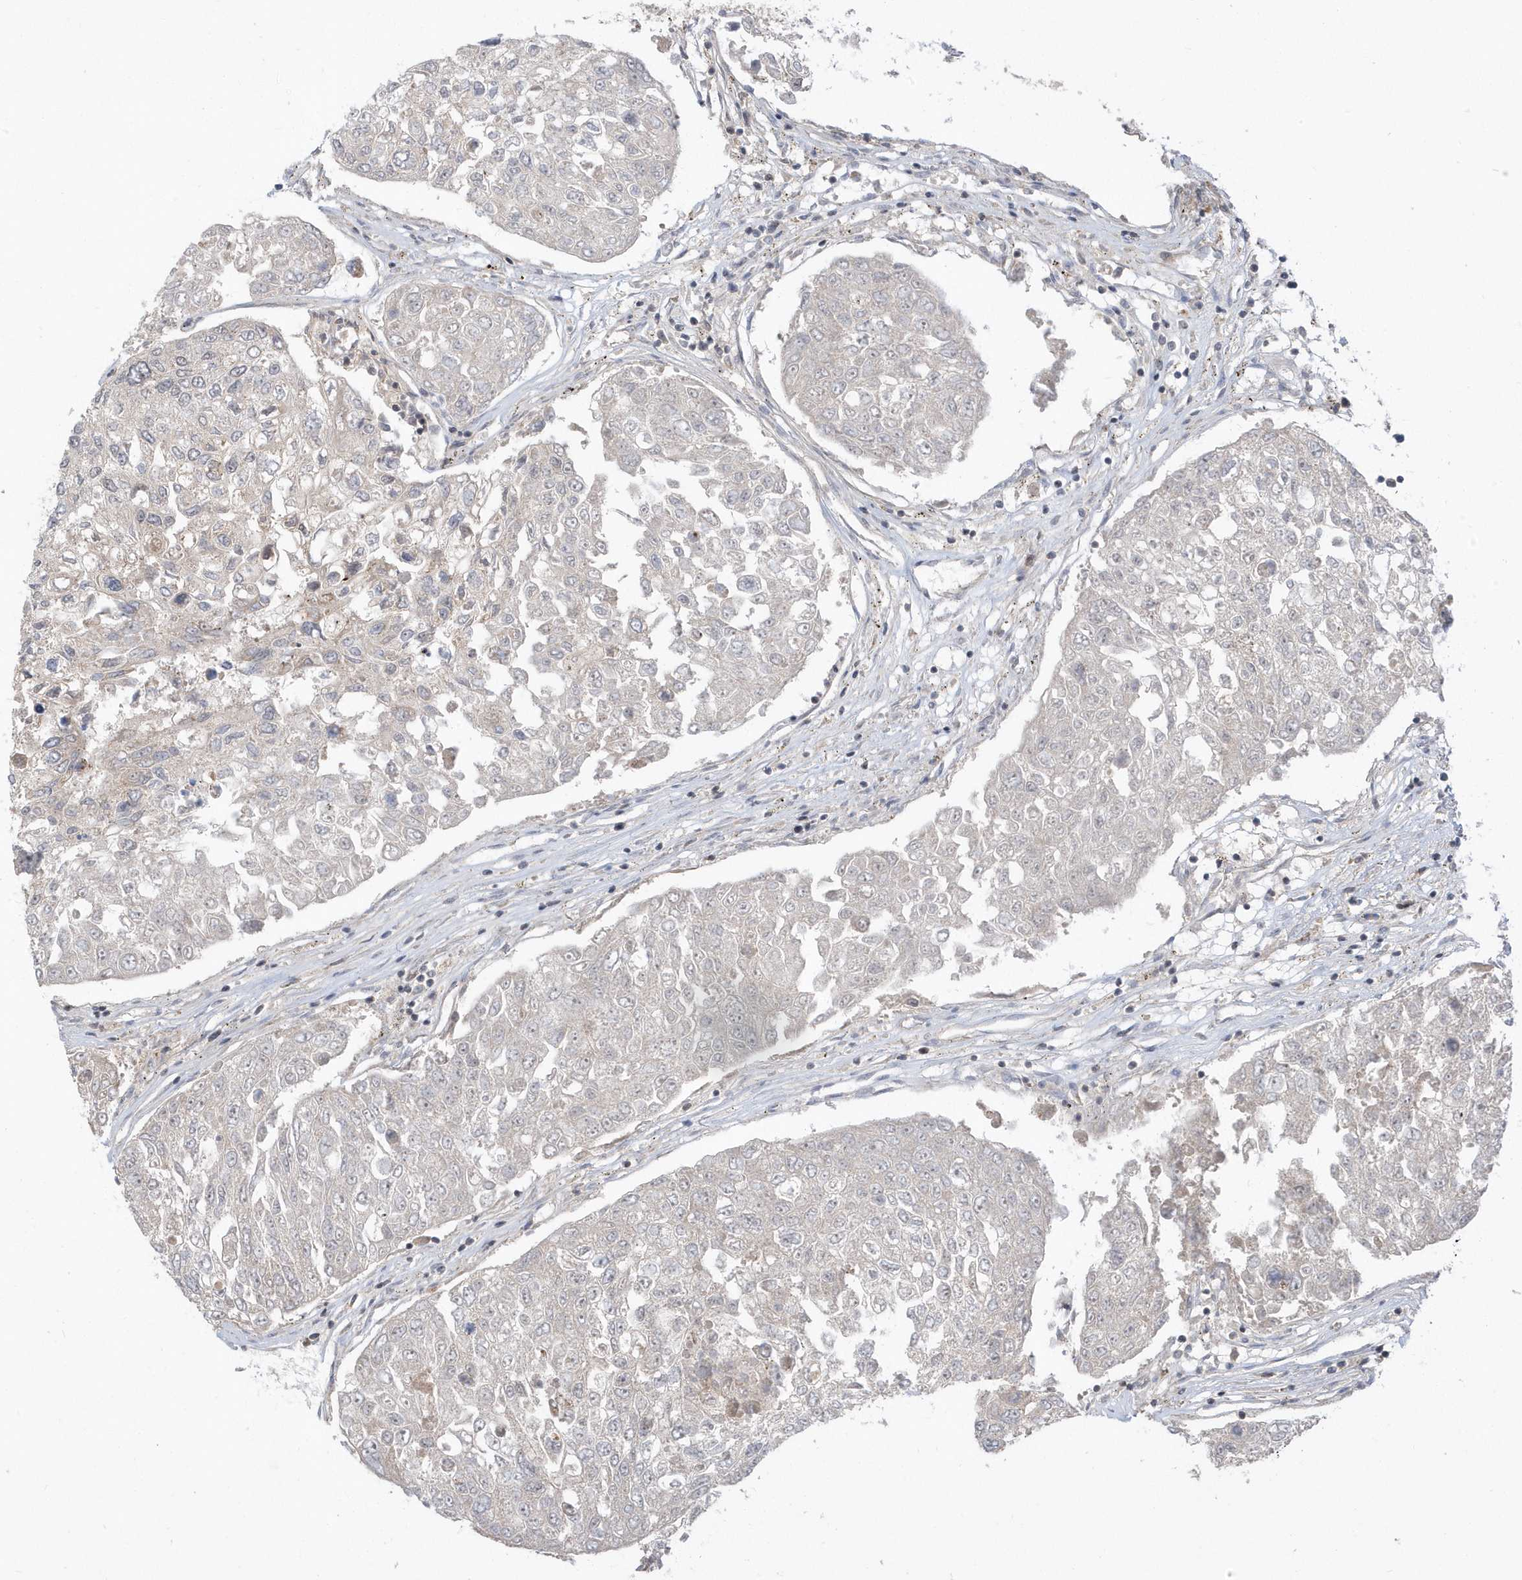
{"staining": {"intensity": "moderate", "quantity": "25%-75%", "location": "nuclear"}, "tissue": "urothelial cancer", "cell_type": "Tumor cells", "image_type": "cancer", "snomed": [{"axis": "morphology", "description": "Urothelial carcinoma, High grade"}, {"axis": "topography", "description": "Lymph node"}, {"axis": "topography", "description": "Urinary bladder"}], "caption": "Immunohistochemical staining of human urothelial carcinoma (high-grade) shows moderate nuclear protein staining in approximately 25%-75% of tumor cells.", "gene": "USP53", "patient": {"sex": "male", "age": 51}}